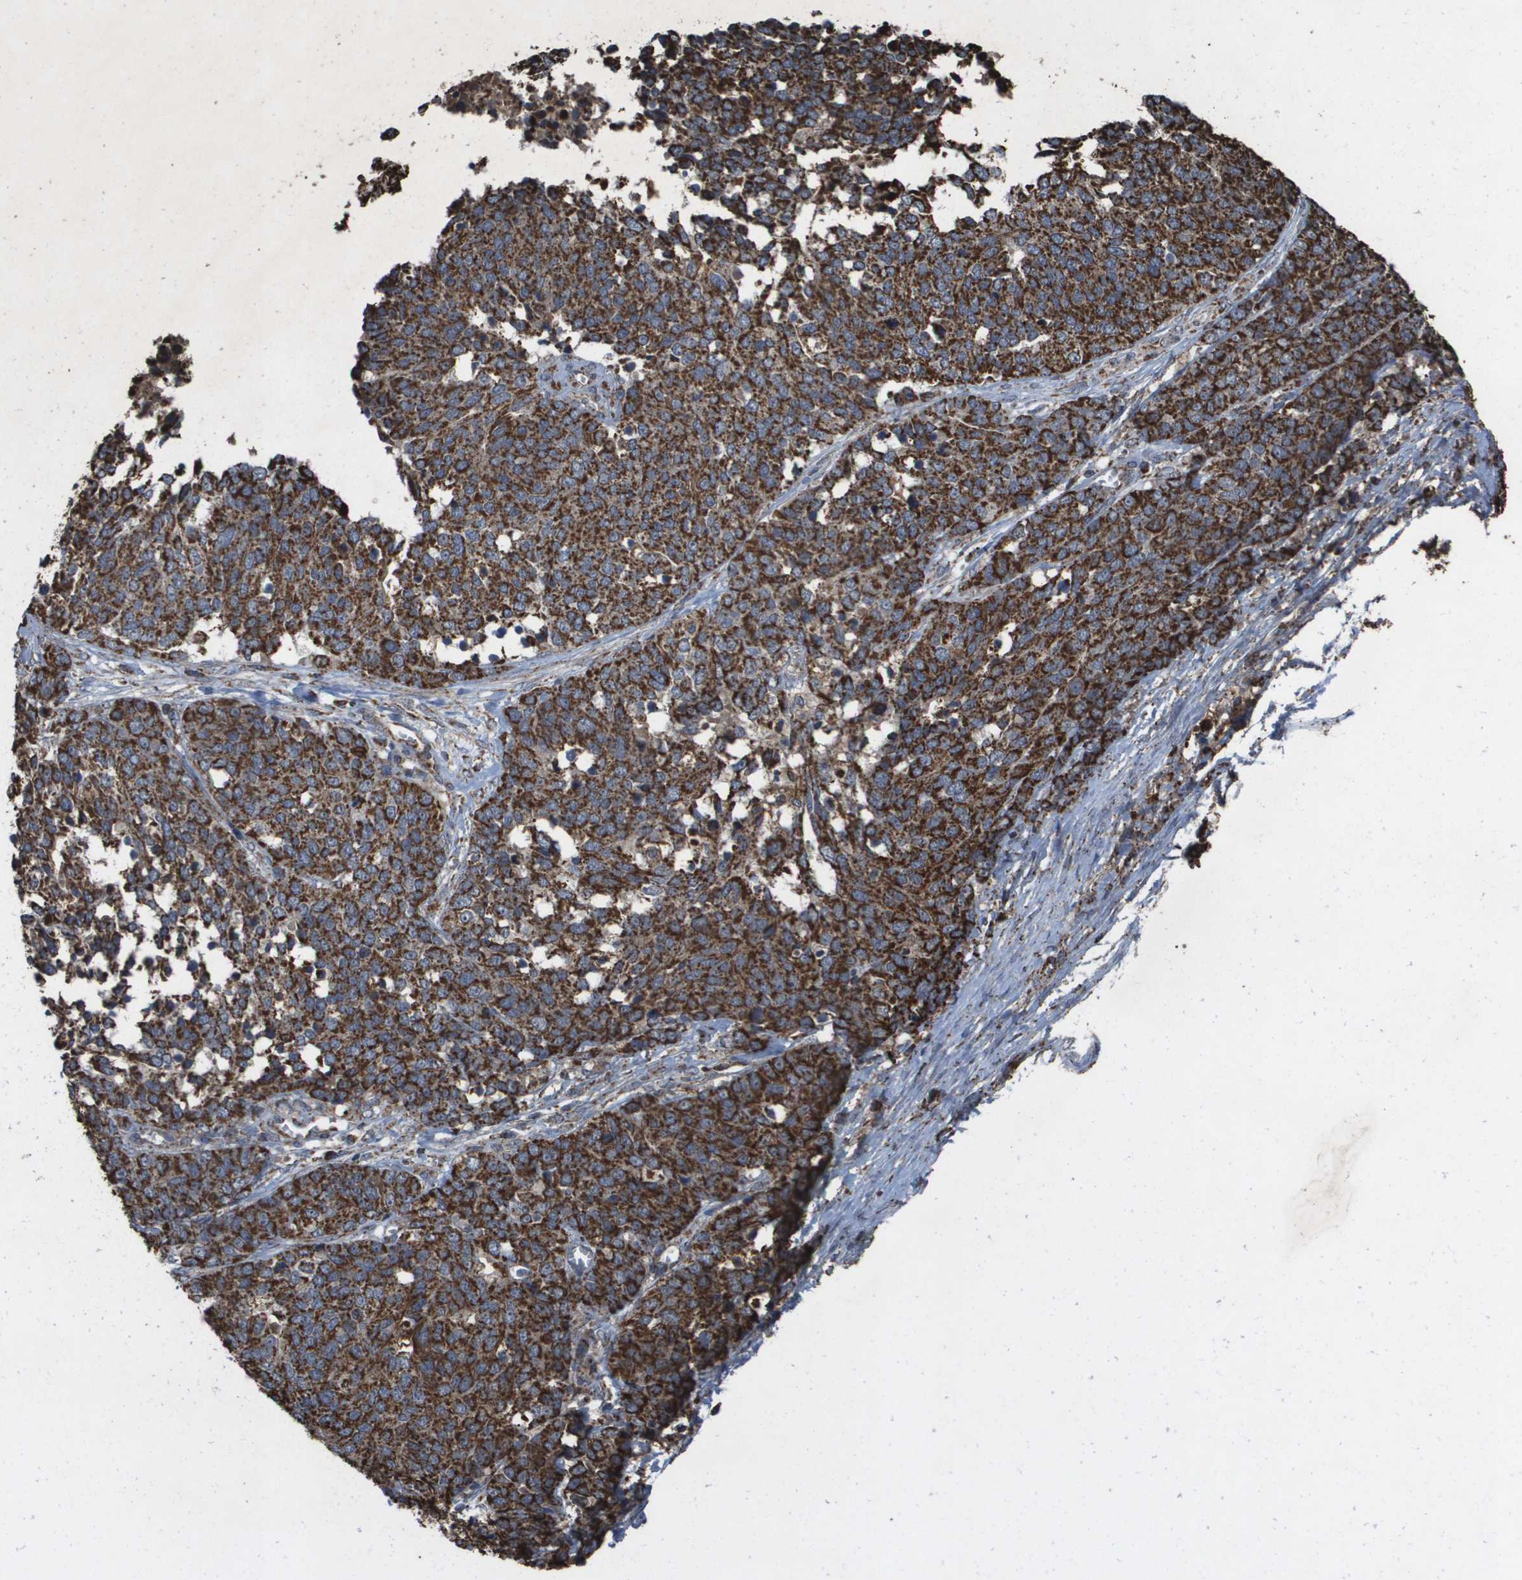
{"staining": {"intensity": "strong", "quantity": ">75%", "location": "cytoplasmic/membranous"}, "tissue": "ovarian cancer", "cell_type": "Tumor cells", "image_type": "cancer", "snomed": [{"axis": "morphology", "description": "Cystadenocarcinoma, serous, NOS"}, {"axis": "topography", "description": "Ovary"}], "caption": "This photomicrograph shows ovarian serous cystadenocarcinoma stained with immunohistochemistry (IHC) to label a protein in brown. The cytoplasmic/membranous of tumor cells show strong positivity for the protein. Nuclei are counter-stained blue.", "gene": "HSPE1", "patient": {"sex": "female", "age": 44}}